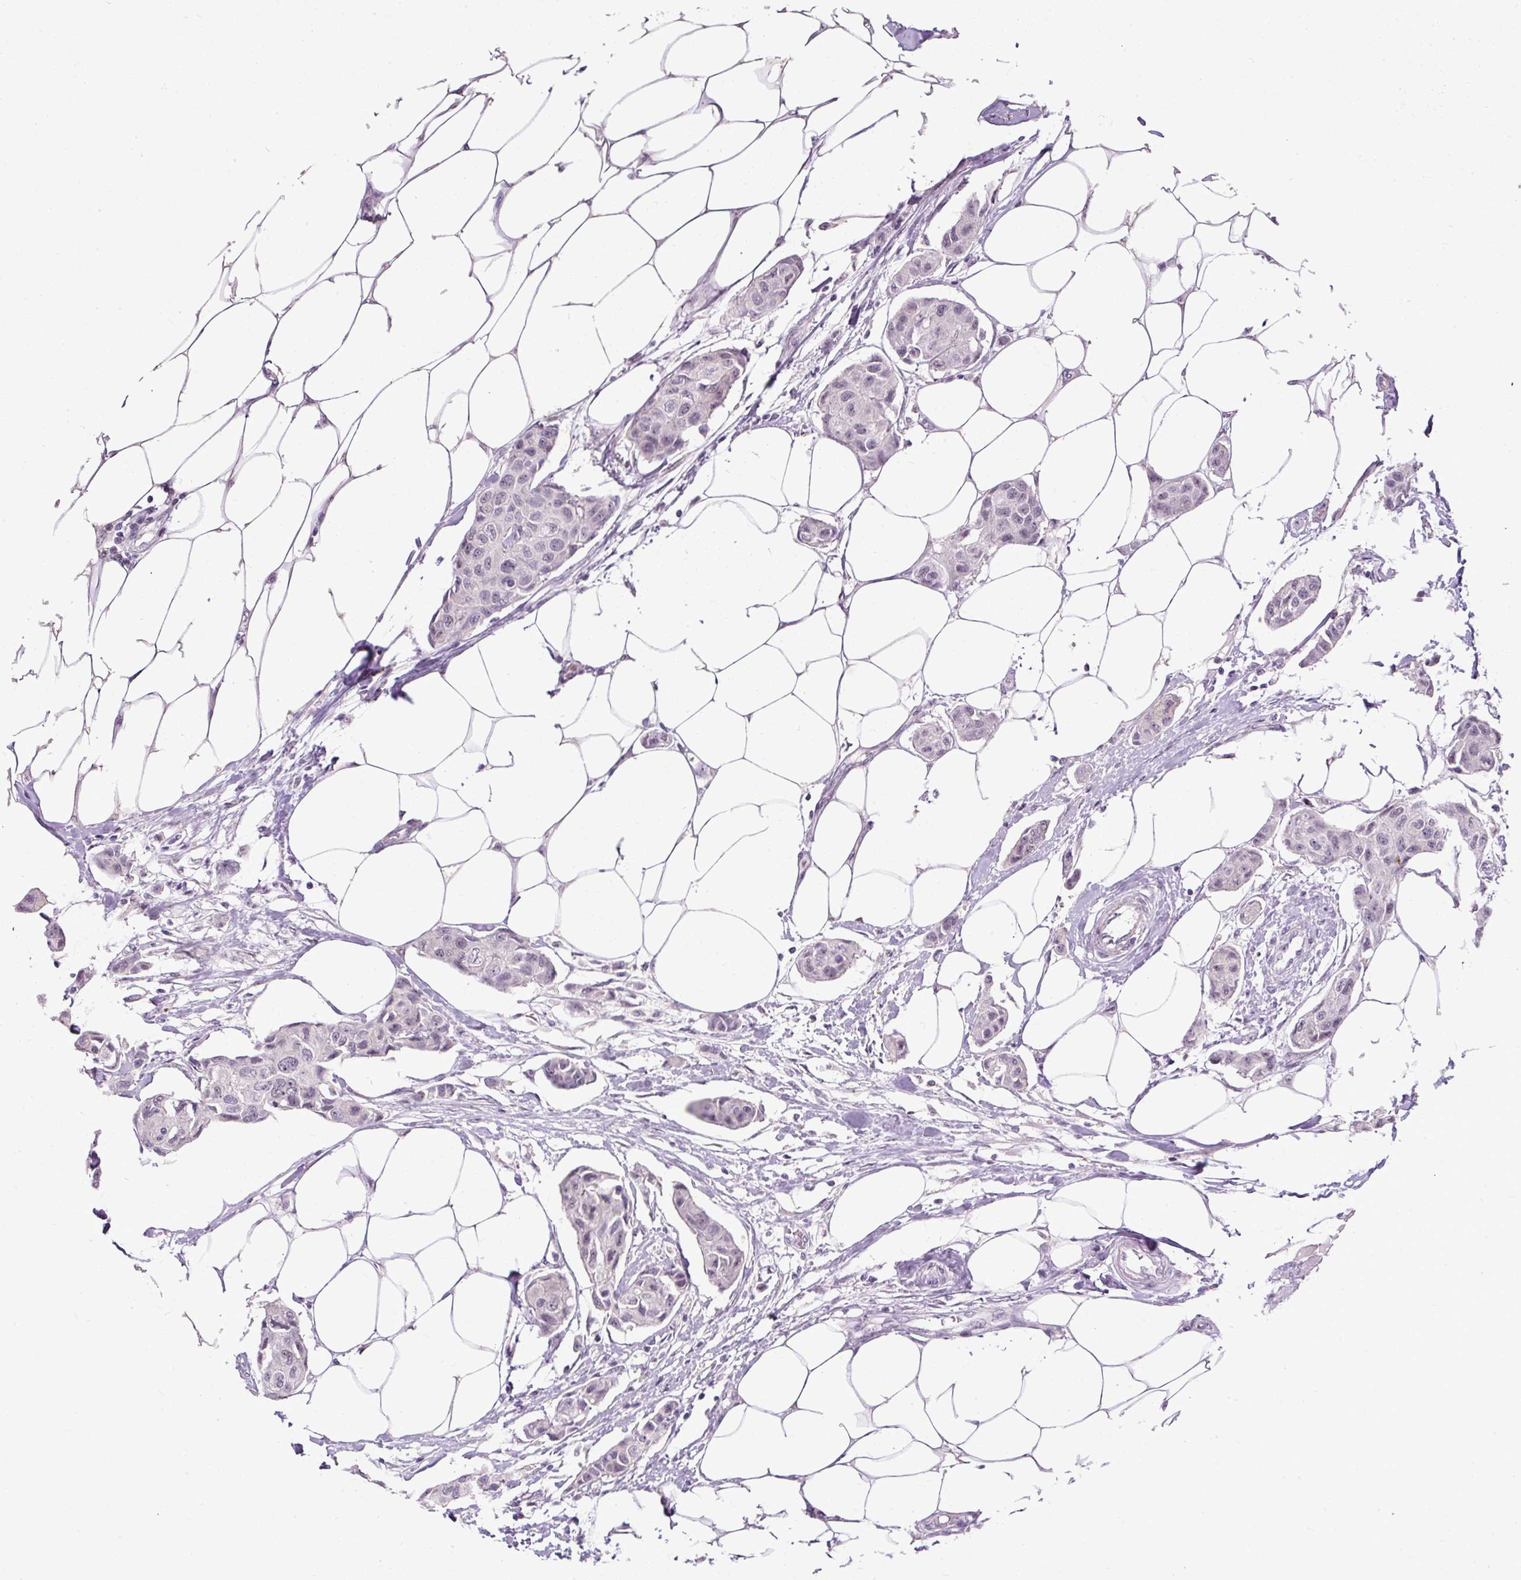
{"staining": {"intensity": "negative", "quantity": "none", "location": "none"}, "tissue": "breast cancer", "cell_type": "Tumor cells", "image_type": "cancer", "snomed": [{"axis": "morphology", "description": "Duct carcinoma"}, {"axis": "topography", "description": "Breast"}, {"axis": "topography", "description": "Lymph node"}], "caption": "Micrograph shows no significant protein expression in tumor cells of breast invasive ductal carcinoma. Nuclei are stained in blue.", "gene": "ARHGEF18", "patient": {"sex": "female", "age": 80}}